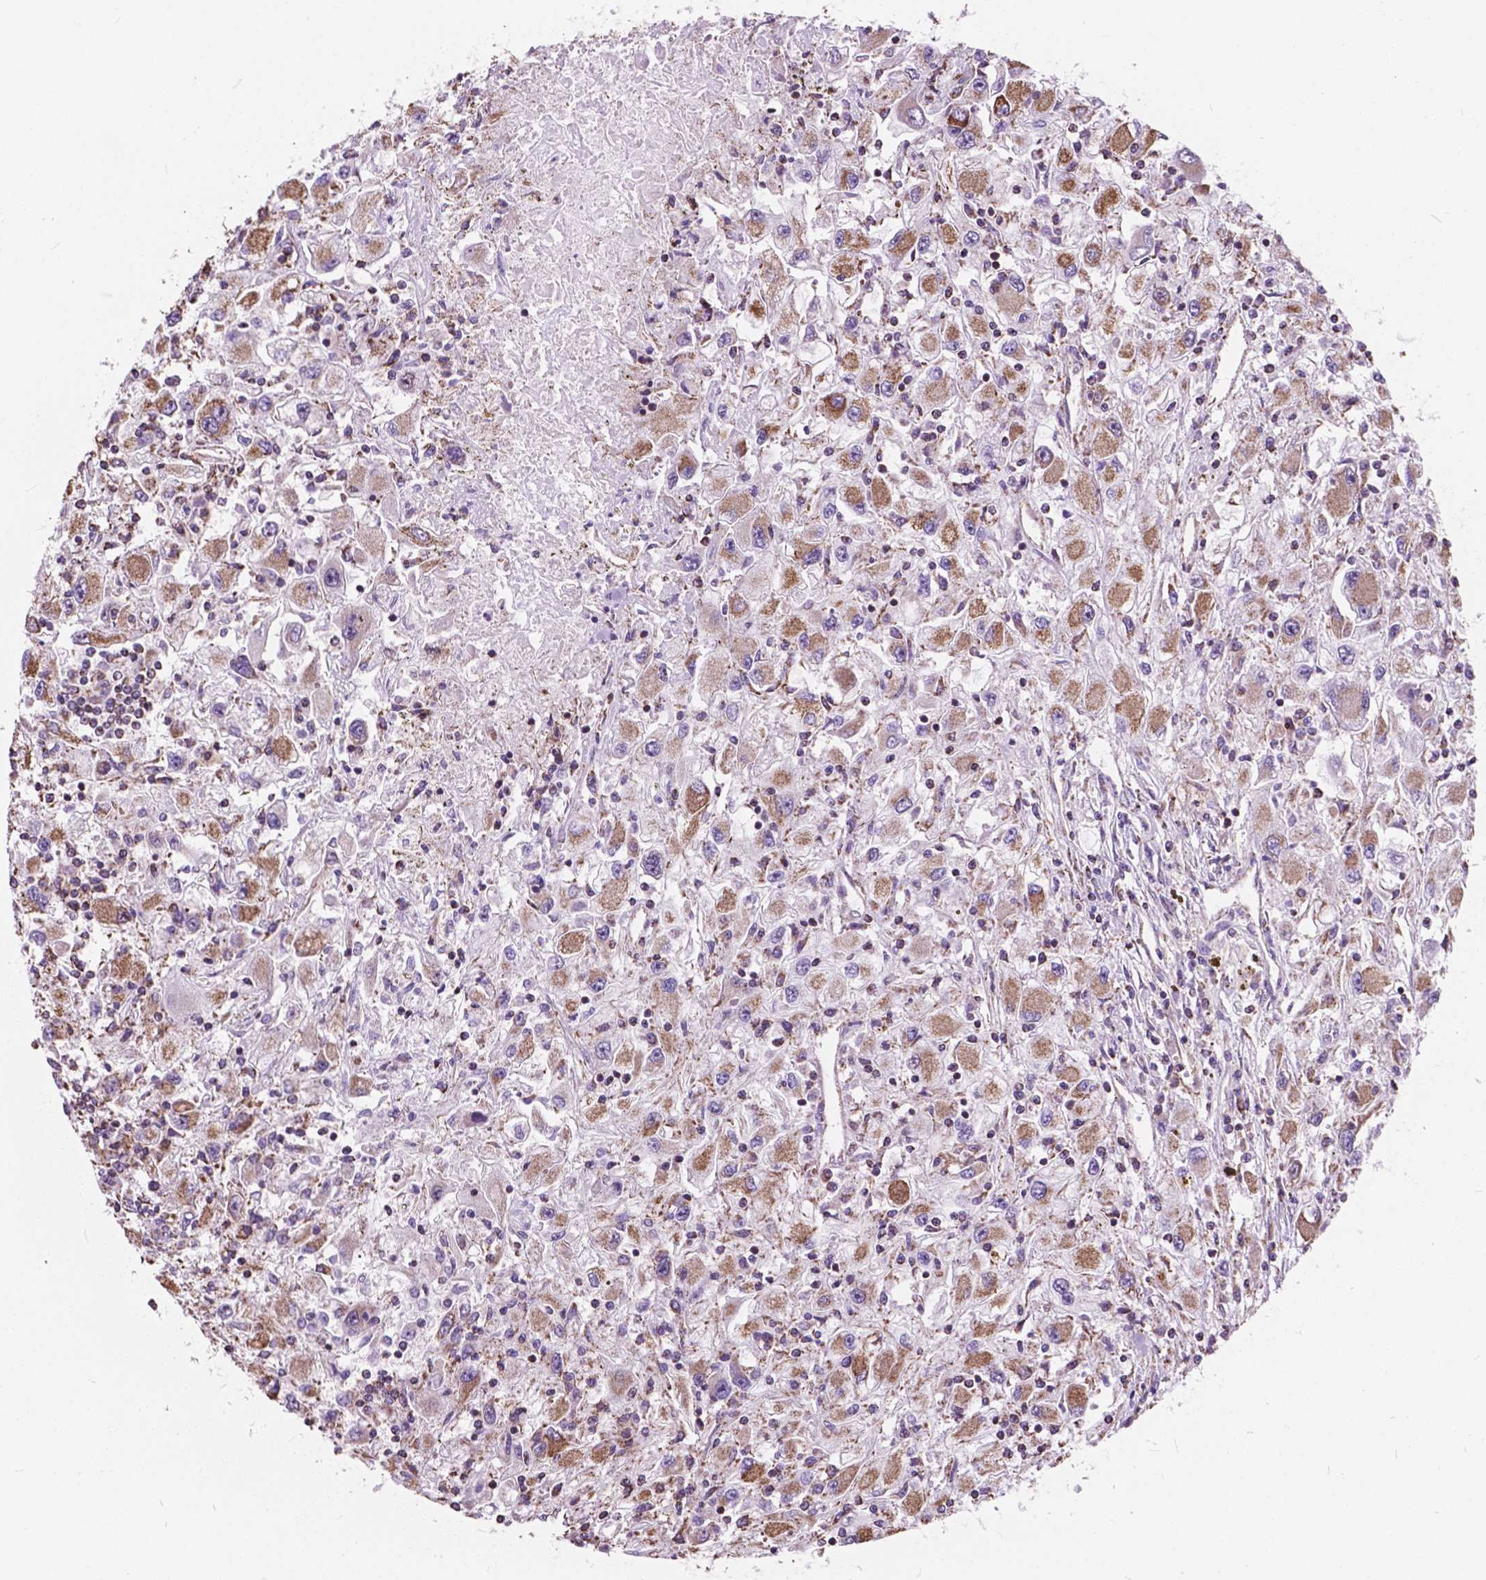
{"staining": {"intensity": "moderate", "quantity": ">75%", "location": "cytoplasmic/membranous"}, "tissue": "renal cancer", "cell_type": "Tumor cells", "image_type": "cancer", "snomed": [{"axis": "morphology", "description": "Adenocarcinoma, NOS"}, {"axis": "topography", "description": "Kidney"}], "caption": "This image shows adenocarcinoma (renal) stained with immunohistochemistry to label a protein in brown. The cytoplasmic/membranous of tumor cells show moderate positivity for the protein. Nuclei are counter-stained blue.", "gene": "SCOC", "patient": {"sex": "female", "age": 67}}